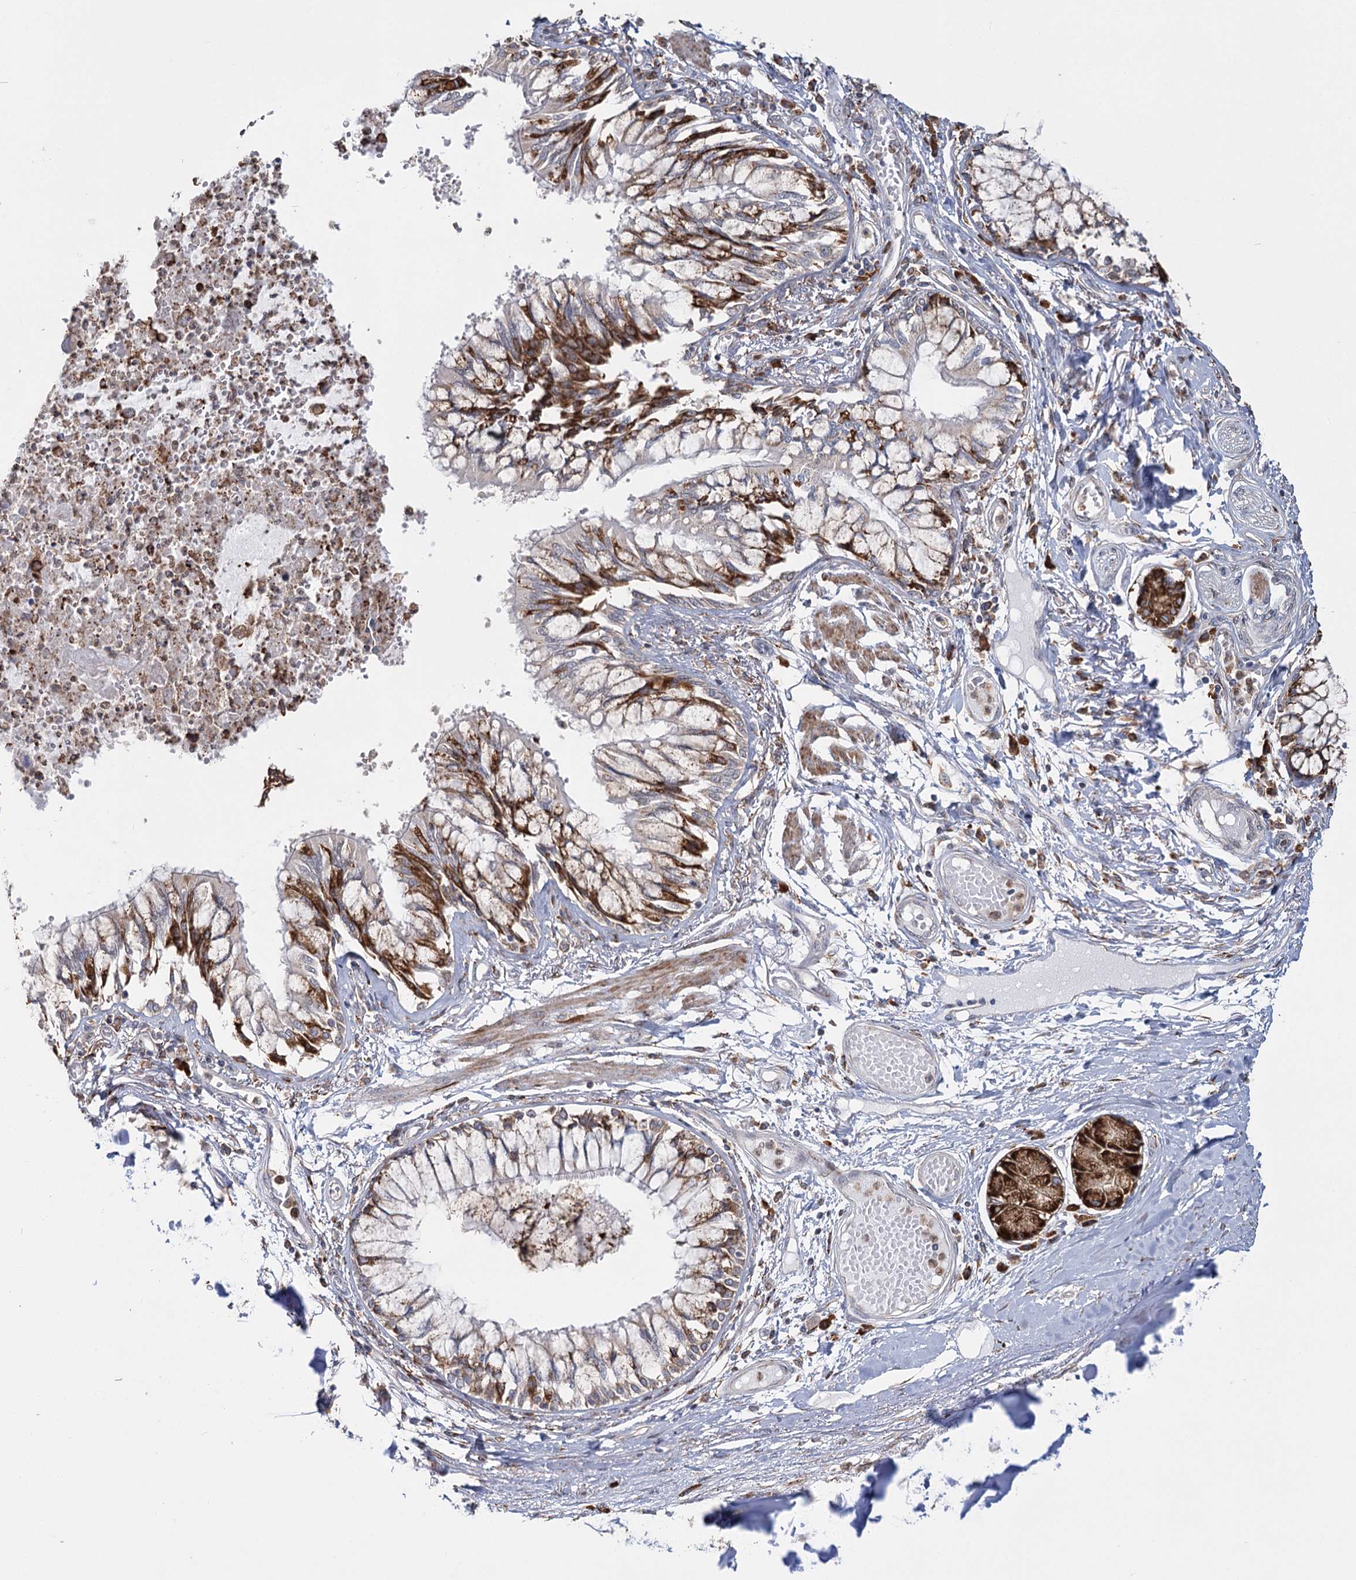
{"staining": {"intensity": "moderate", "quantity": "25%-75%", "location": "cytoplasmic/membranous"}, "tissue": "bronchus", "cell_type": "Respiratory epithelial cells", "image_type": "normal", "snomed": [{"axis": "morphology", "description": "Normal tissue, NOS"}, {"axis": "topography", "description": "Cartilage tissue"}, {"axis": "topography", "description": "Bronchus"}, {"axis": "topography", "description": "Lung"}], "caption": "Respiratory epithelial cells display moderate cytoplasmic/membranous expression in about 25%-75% of cells in unremarkable bronchus.", "gene": "ZCCHC9", "patient": {"sex": "female", "age": 49}}